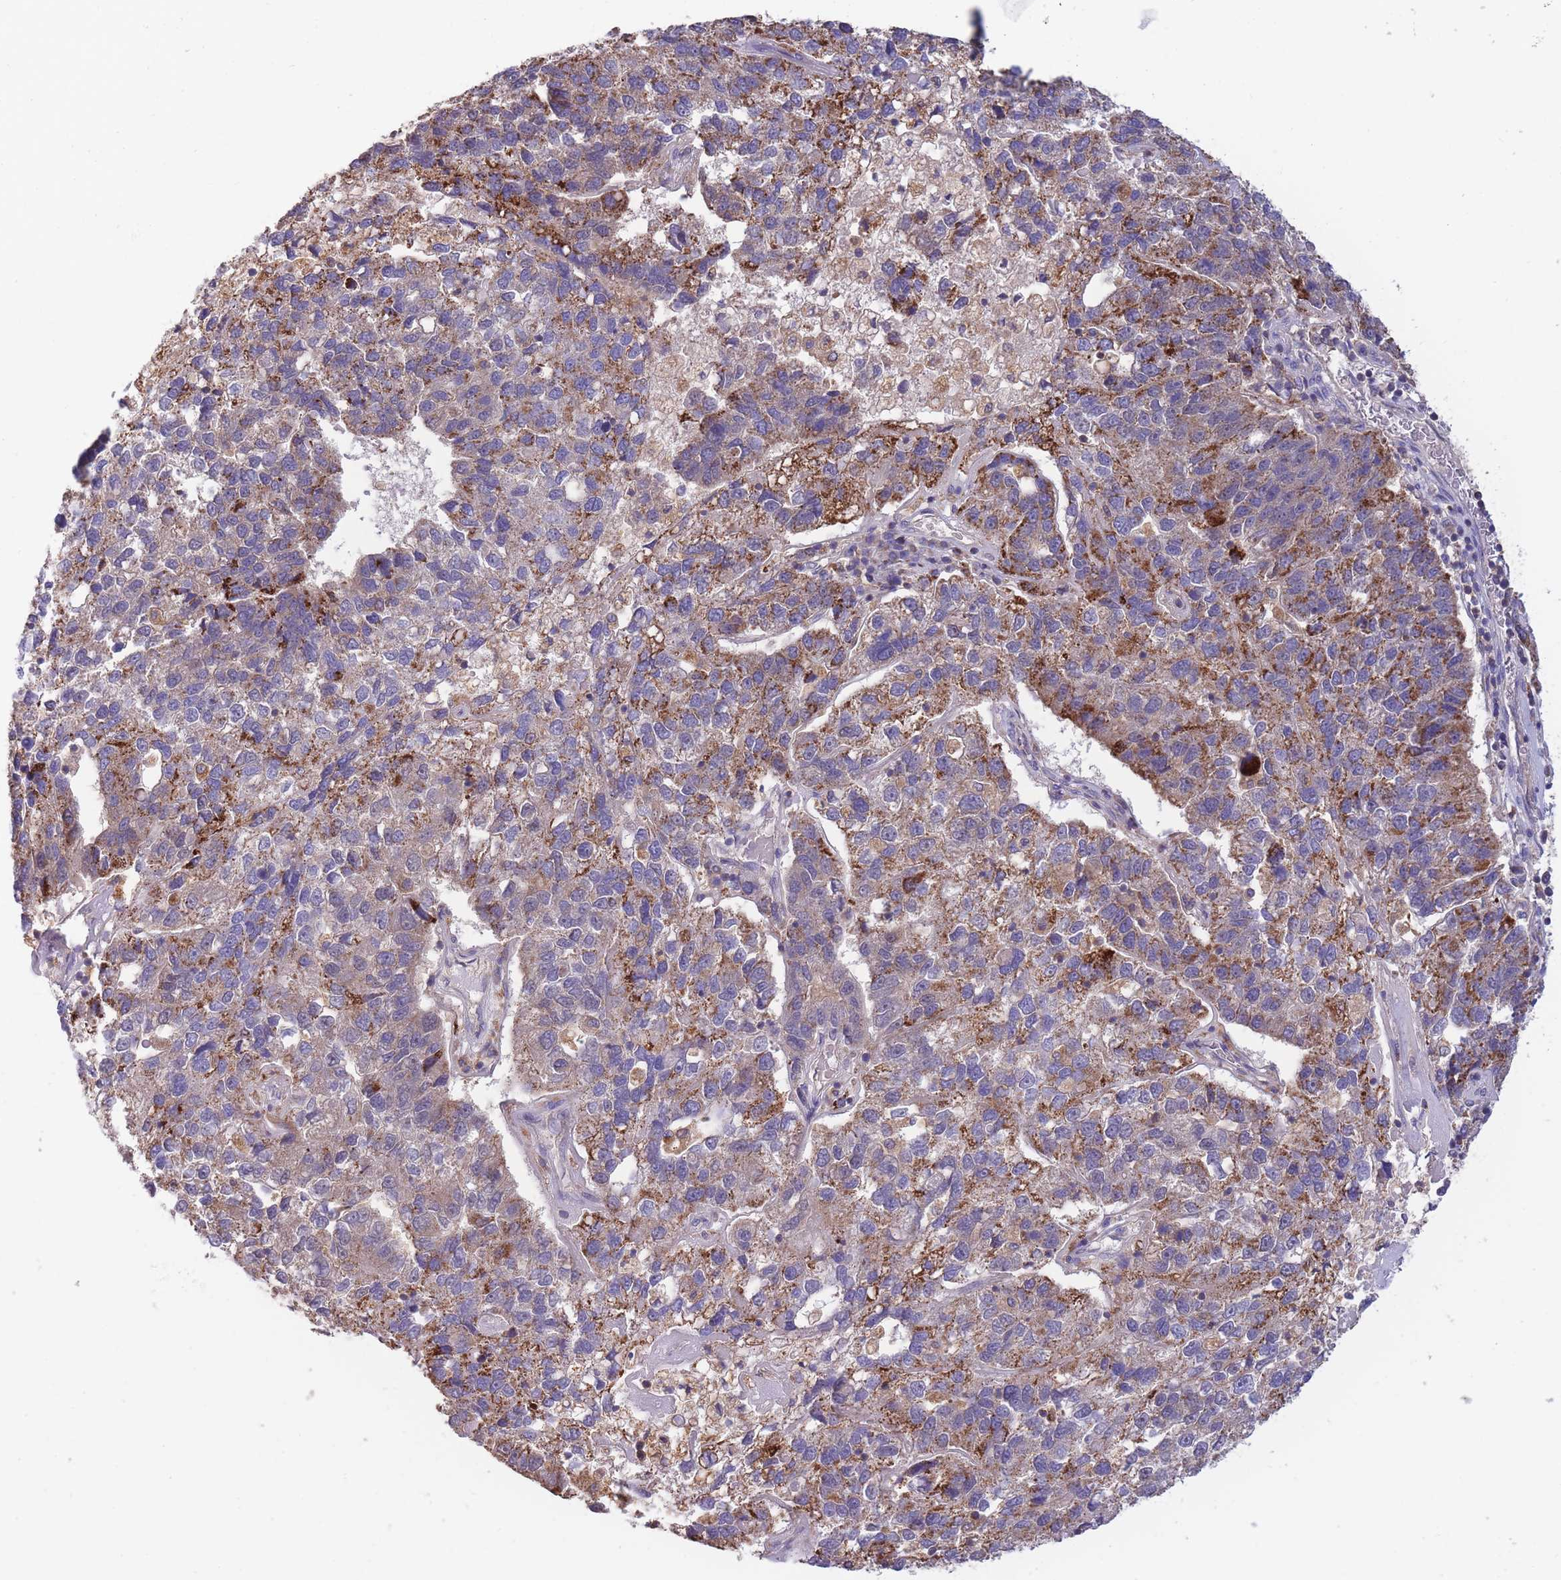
{"staining": {"intensity": "moderate", "quantity": "25%-75%", "location": "cytoplasmic/membranous"}, "tissue": "pancreatic cancer", "cell_type": "Tumor cells", "image_type": "cancer", "snomed": [{"axis": "morphology", "description": "Adenocarcinoma, NOS"}, {"axis": "topography", "description": "Pancreas"}], "caption": "Protein expression by IHC shows moderate cytoplasmic/membranous positivity in approximately 25%-75% of tumor cells in adenocarcinoma (pancreatic).", "gene": "SLC25A42", "patient": {"sex": "female", "age": 61}}